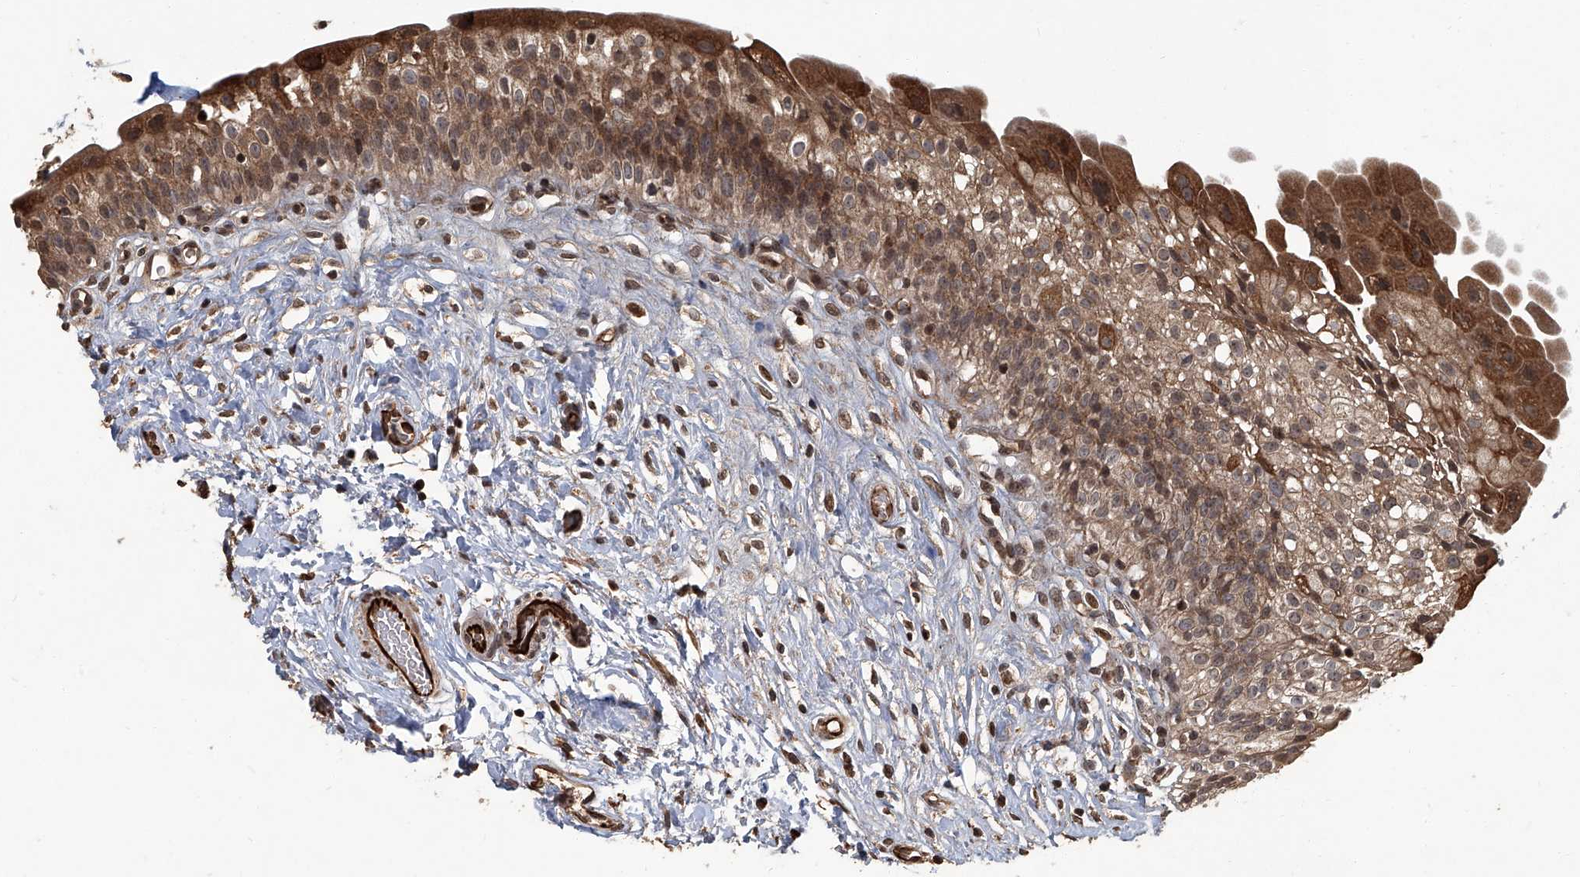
{"staining": {"intensity": "moderate", "quantity": ">75%", "location": "cytoplasmic/membranous"}, "tissue": "urinary bladder", "cell_type": "Urothelial cells", "image_type": "normal", "snomed": [{"axis": "morphology", "description": "Normal tissue, NOS"}, {"axis": "topography", "description": "Urinary bladder"}], "caption": "Unremarkable urinary bladder displays moderate cytoplasmic/membranous expression in about >75% of urothelial cells.", "gene": "GPR132", "patient": {"sex": "male", "age": 51}}